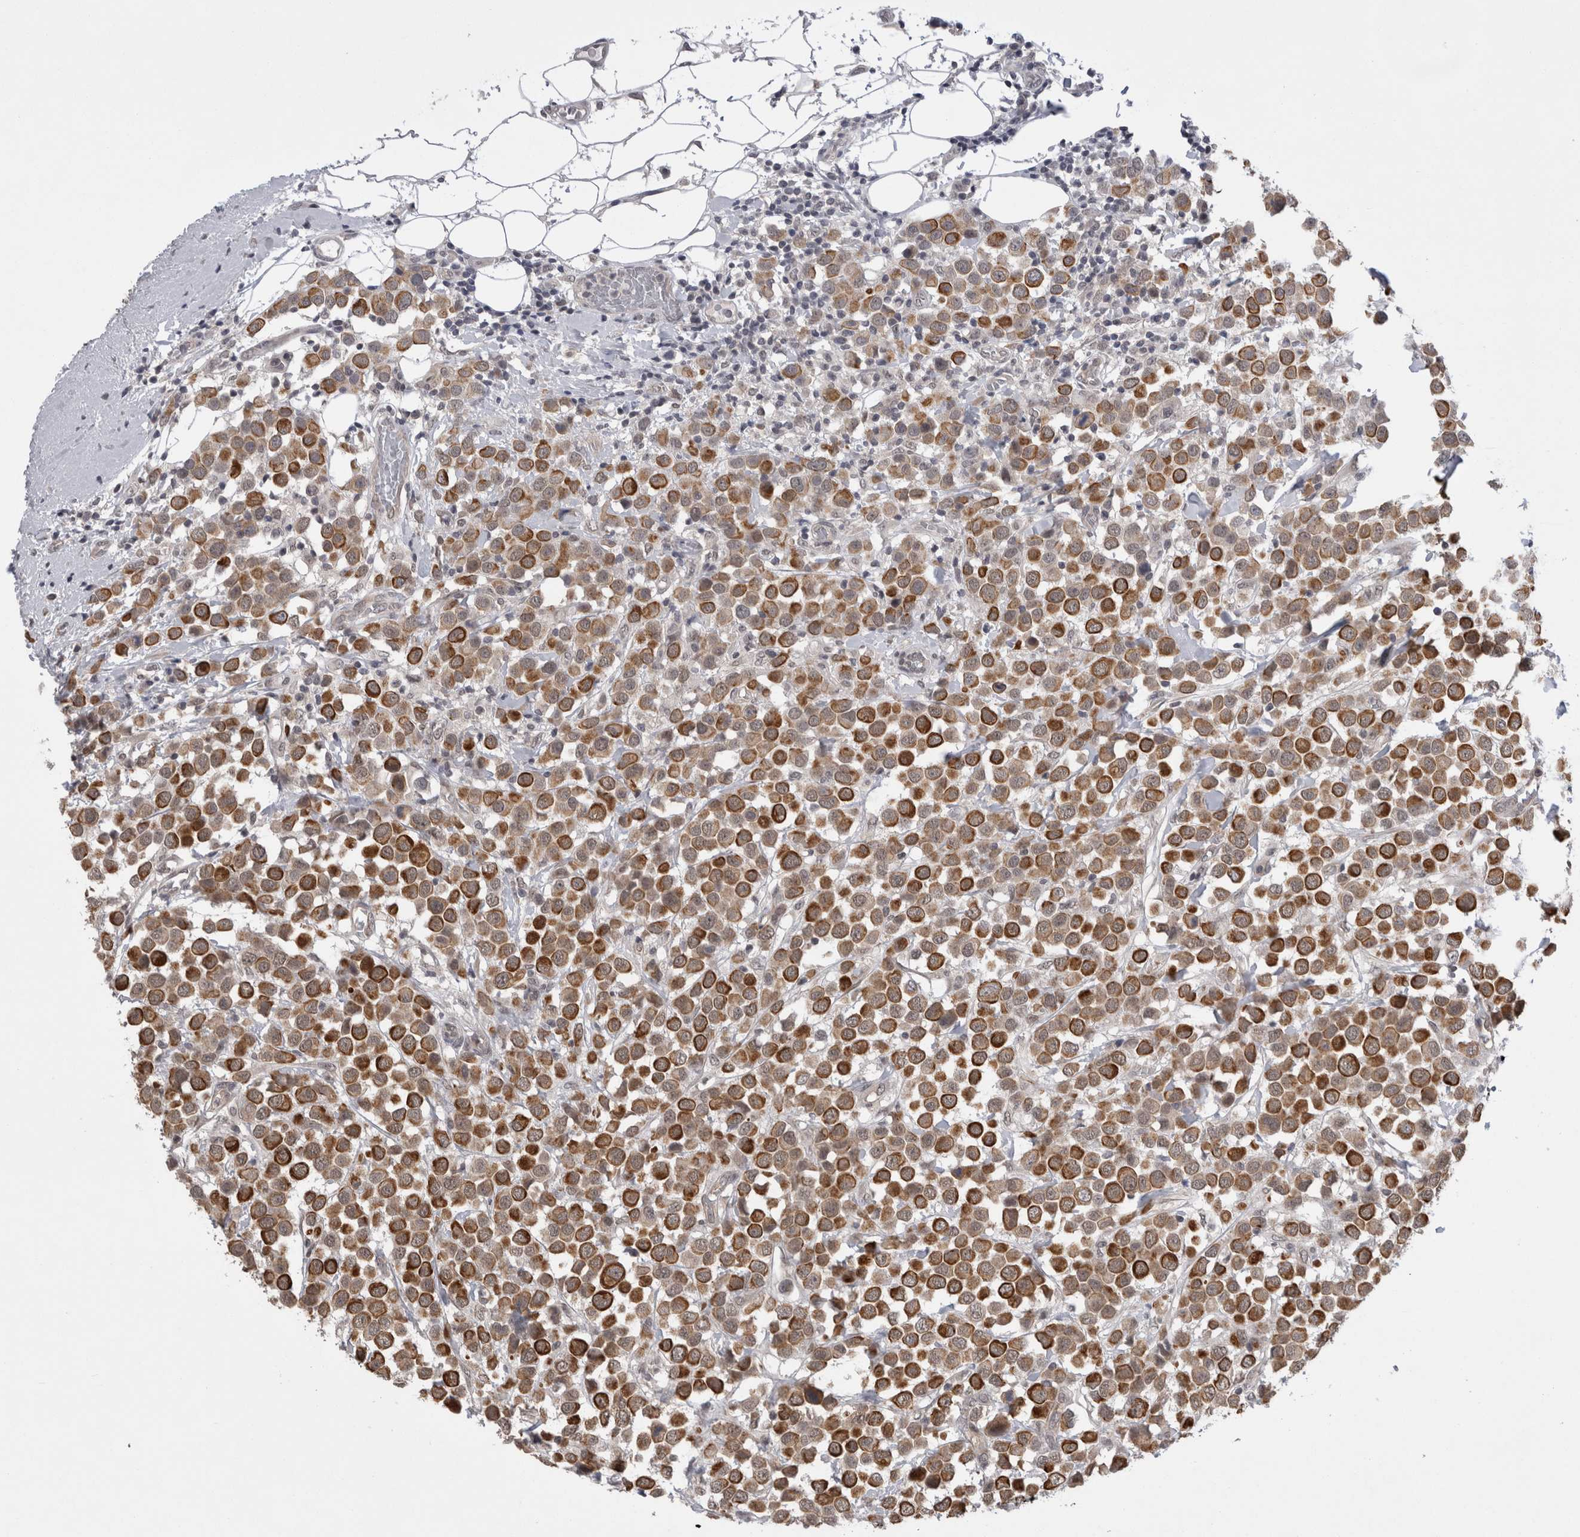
{"staining": {"intensity": "strong", "quantity": ">75%", "location": "cytoplasmic/membranous"}, "tissue": "breast cancer", "cell_type": "Tumor cells", "image_type": "cancer", "snomed": [{"axis": "morphology", "description": "Duct carcinoma"}, {"axis": "topography", "description": "Breast"}], "caption": "Strong cytoplasmic/membranous staining is appreciated in about >75% of tumor cells in breast cancer (intraductal carcinoma).", "gene": "ZNF341", "patient": {"sex": "female", "age": 61}}